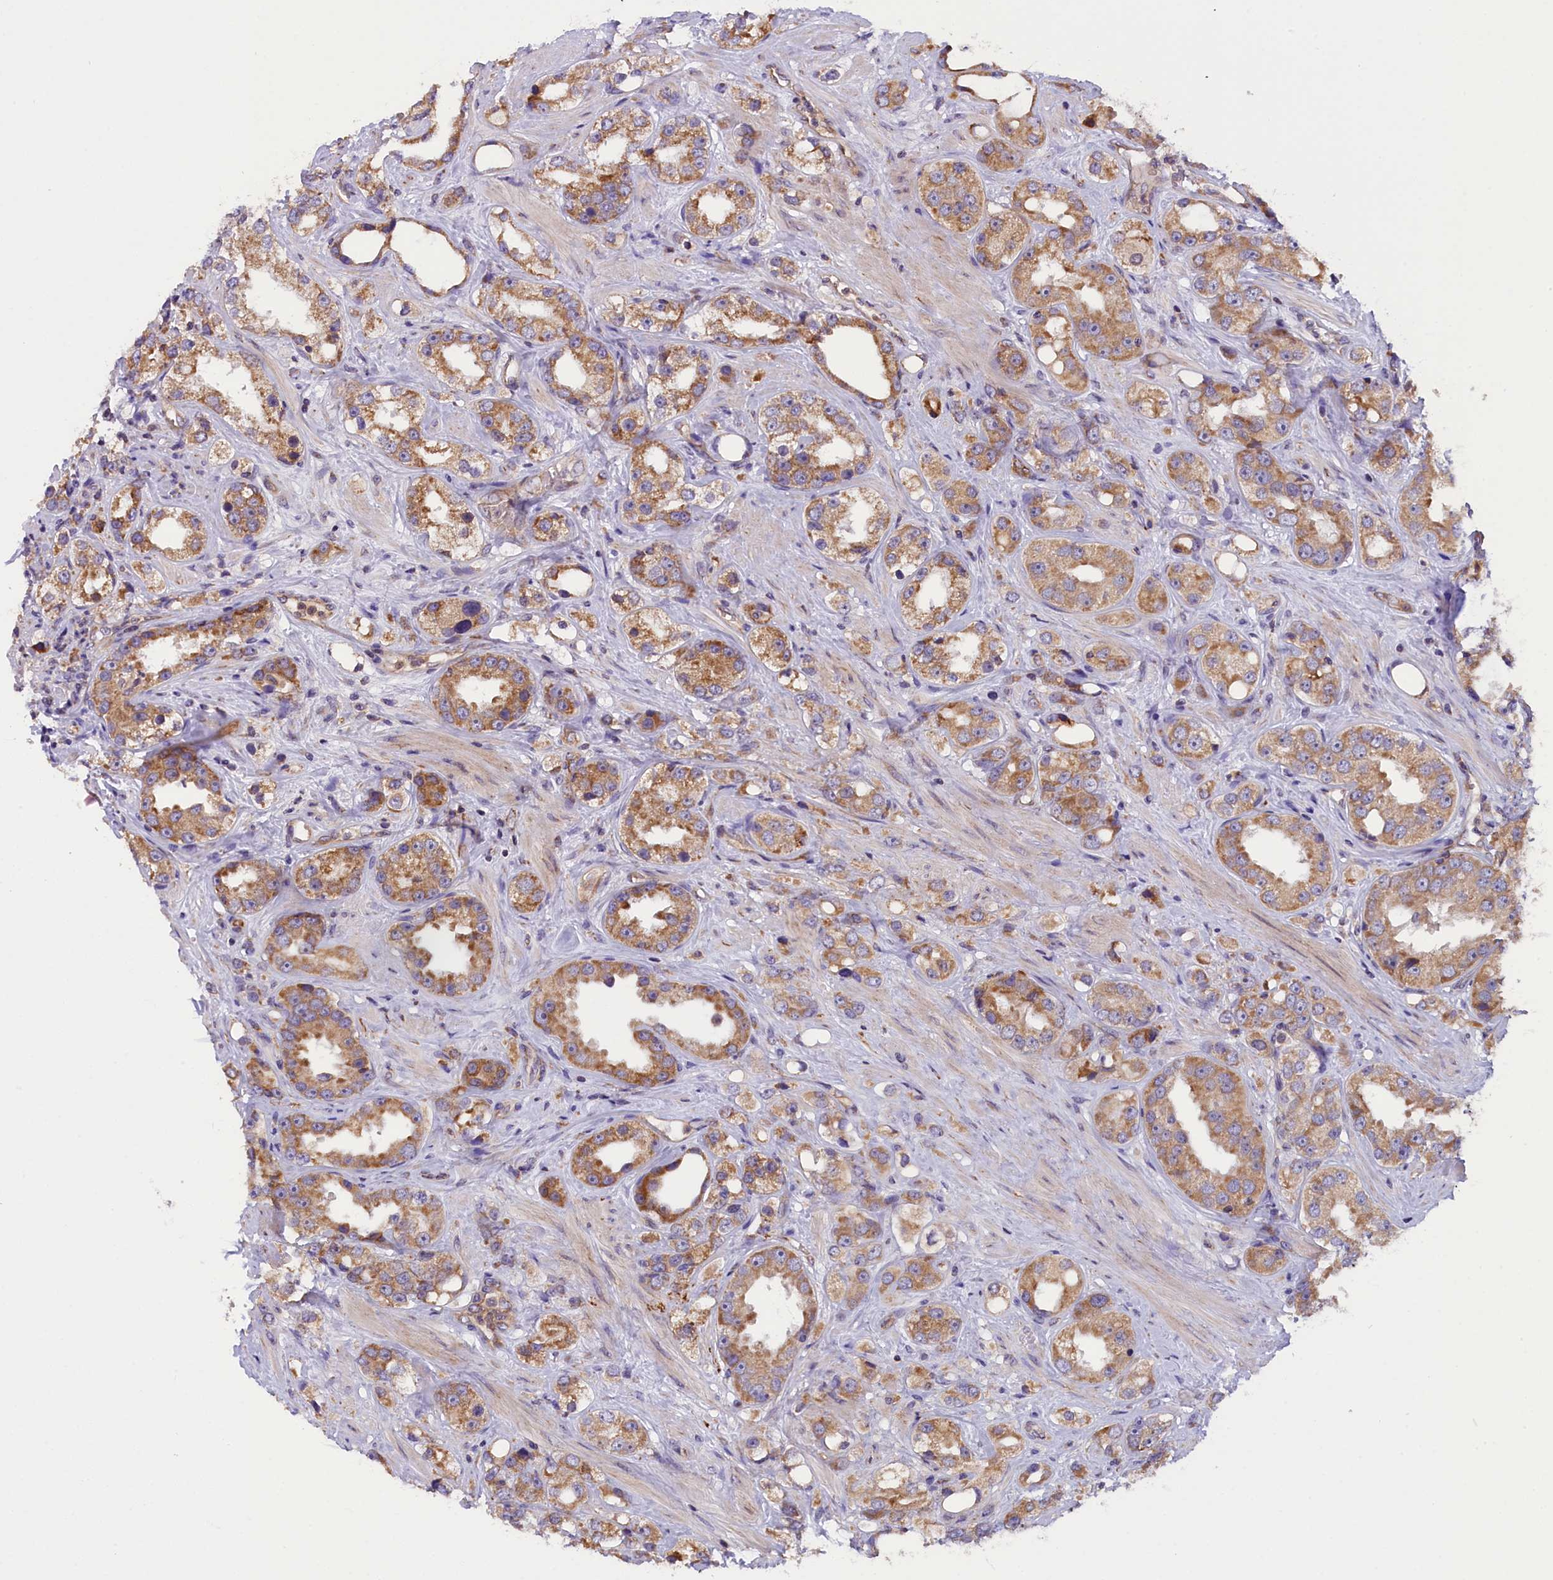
{"staining": {"intensity": "moderate", "quantity": ">75%", "location": "cytoplasmic/membranous"}, "tissue": "prostate cancer", "cell_type": "Tumor cells", "image_type": "cancer", "snomed": [{"axis": "morphology", "description": "Adenocarcinoma, NOS"}, {"axis": "topography", "description": "Prostate"}], "caption": "Immunohistochemistry (IHC) staining of prostate cancer, which shows medium levels of moderate cytoplasmic/membranous staining in approximately >75% of tumor cells indicating moderate cytoplasmic/membranous protein staining. The staining was performed using DAB (3,3'-diaminobenzidine) (brown) for protein detection and nuclei were counterstained in hematoxylin (blue).", "gene": "DNAJB9", "patient": {"sex": "male", "age": 79}}